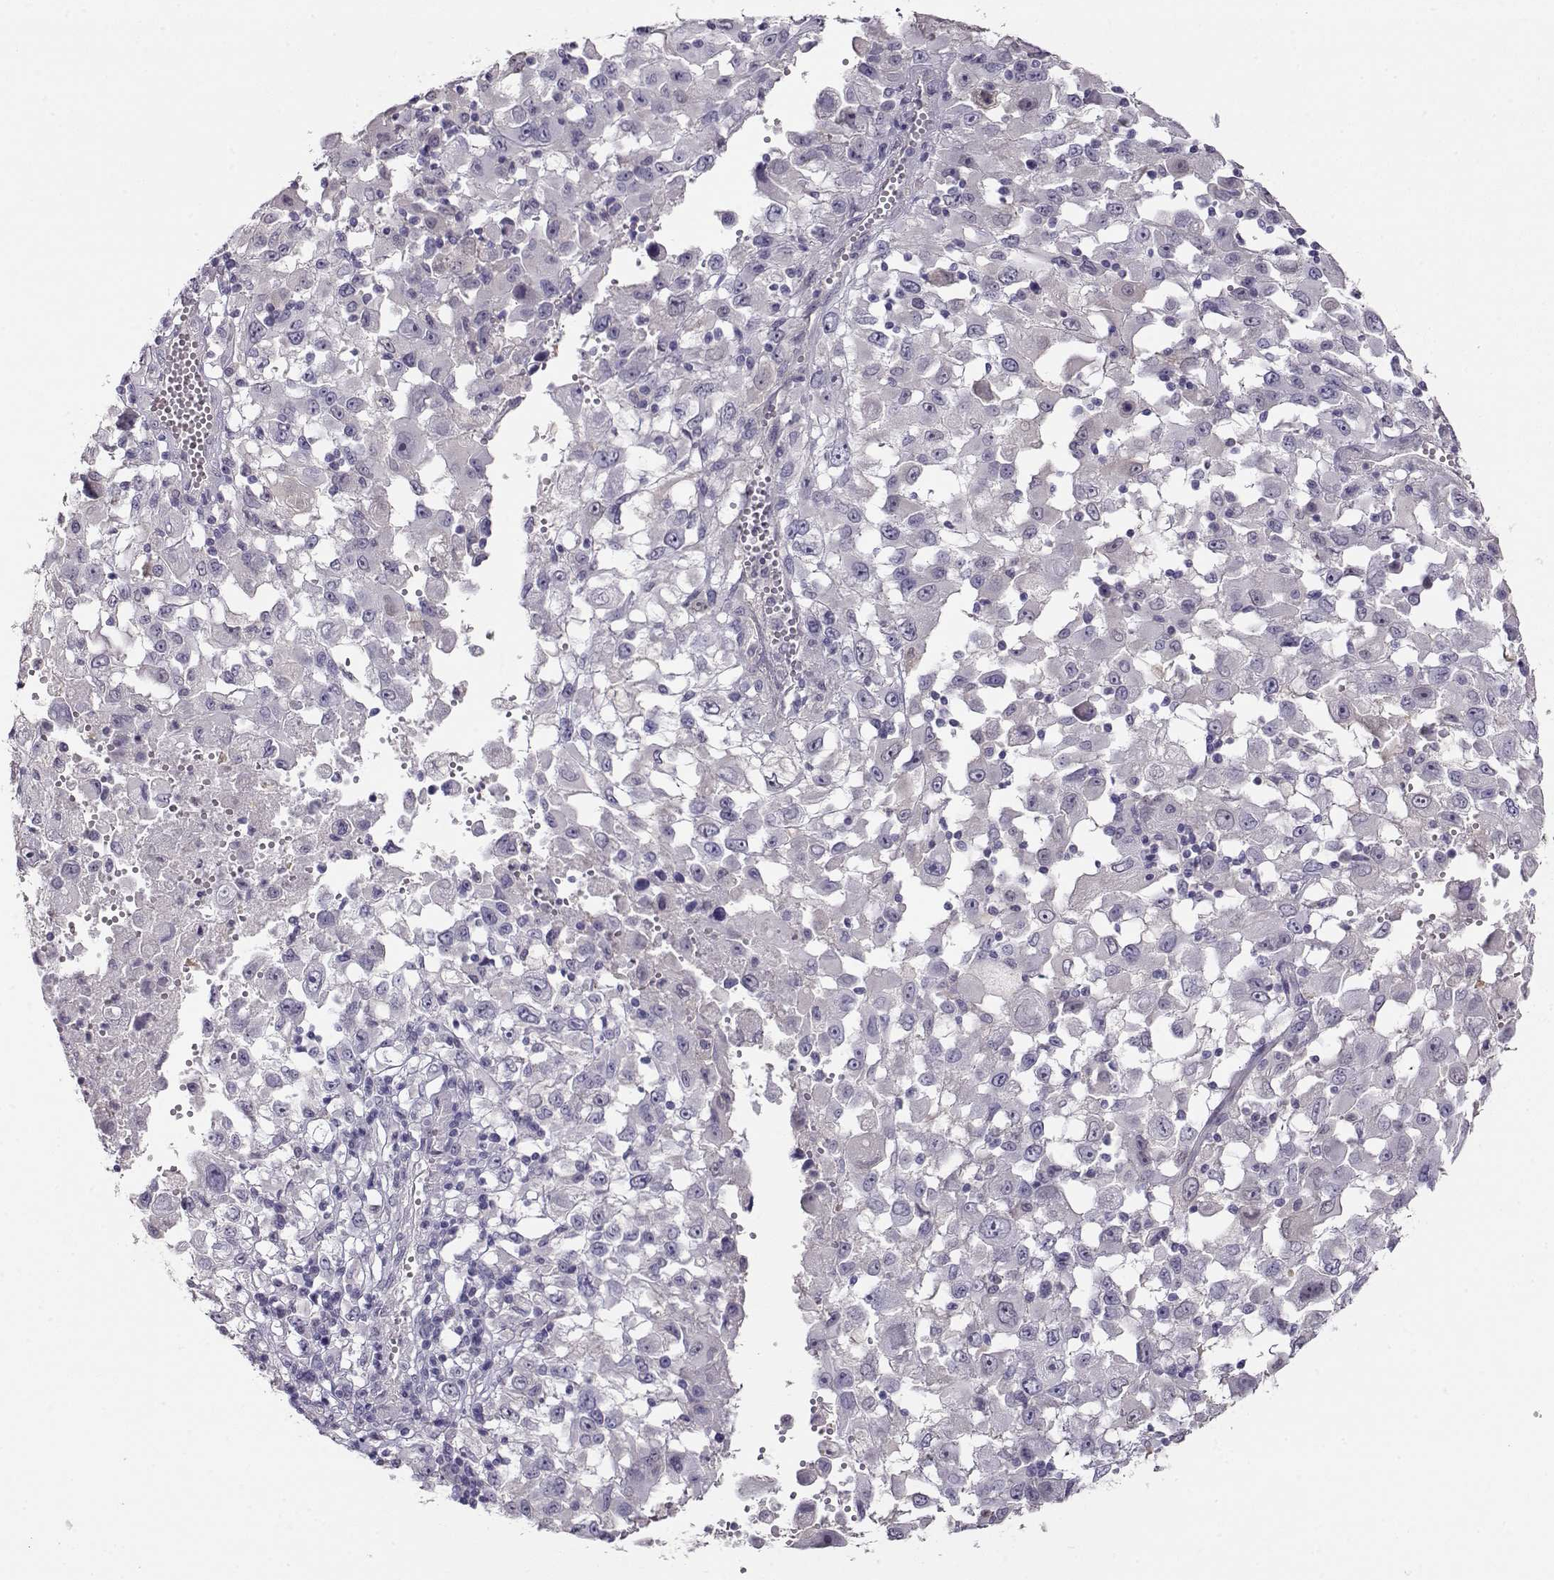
{"staining": {"intensity": "negative", "quantity": "none", "location": "none"}, "tissue": "melanoma", "cell_type": "Tumor cells", "image_type": "cancer", "snomed": [{"axis": "morphology", "description": "Malignant melanoma, Metastatic site"}, {"axis": "topography", "description": "Soft tissue"}], "caption": "IHC histopathology image of neoplastic tissue: malignant melanoma (metastatic site) stained with DAB reveals no significant protein expression in tumor cells.", "gene": "CCR8", "patient": {"sex": "male", "age": 50}}